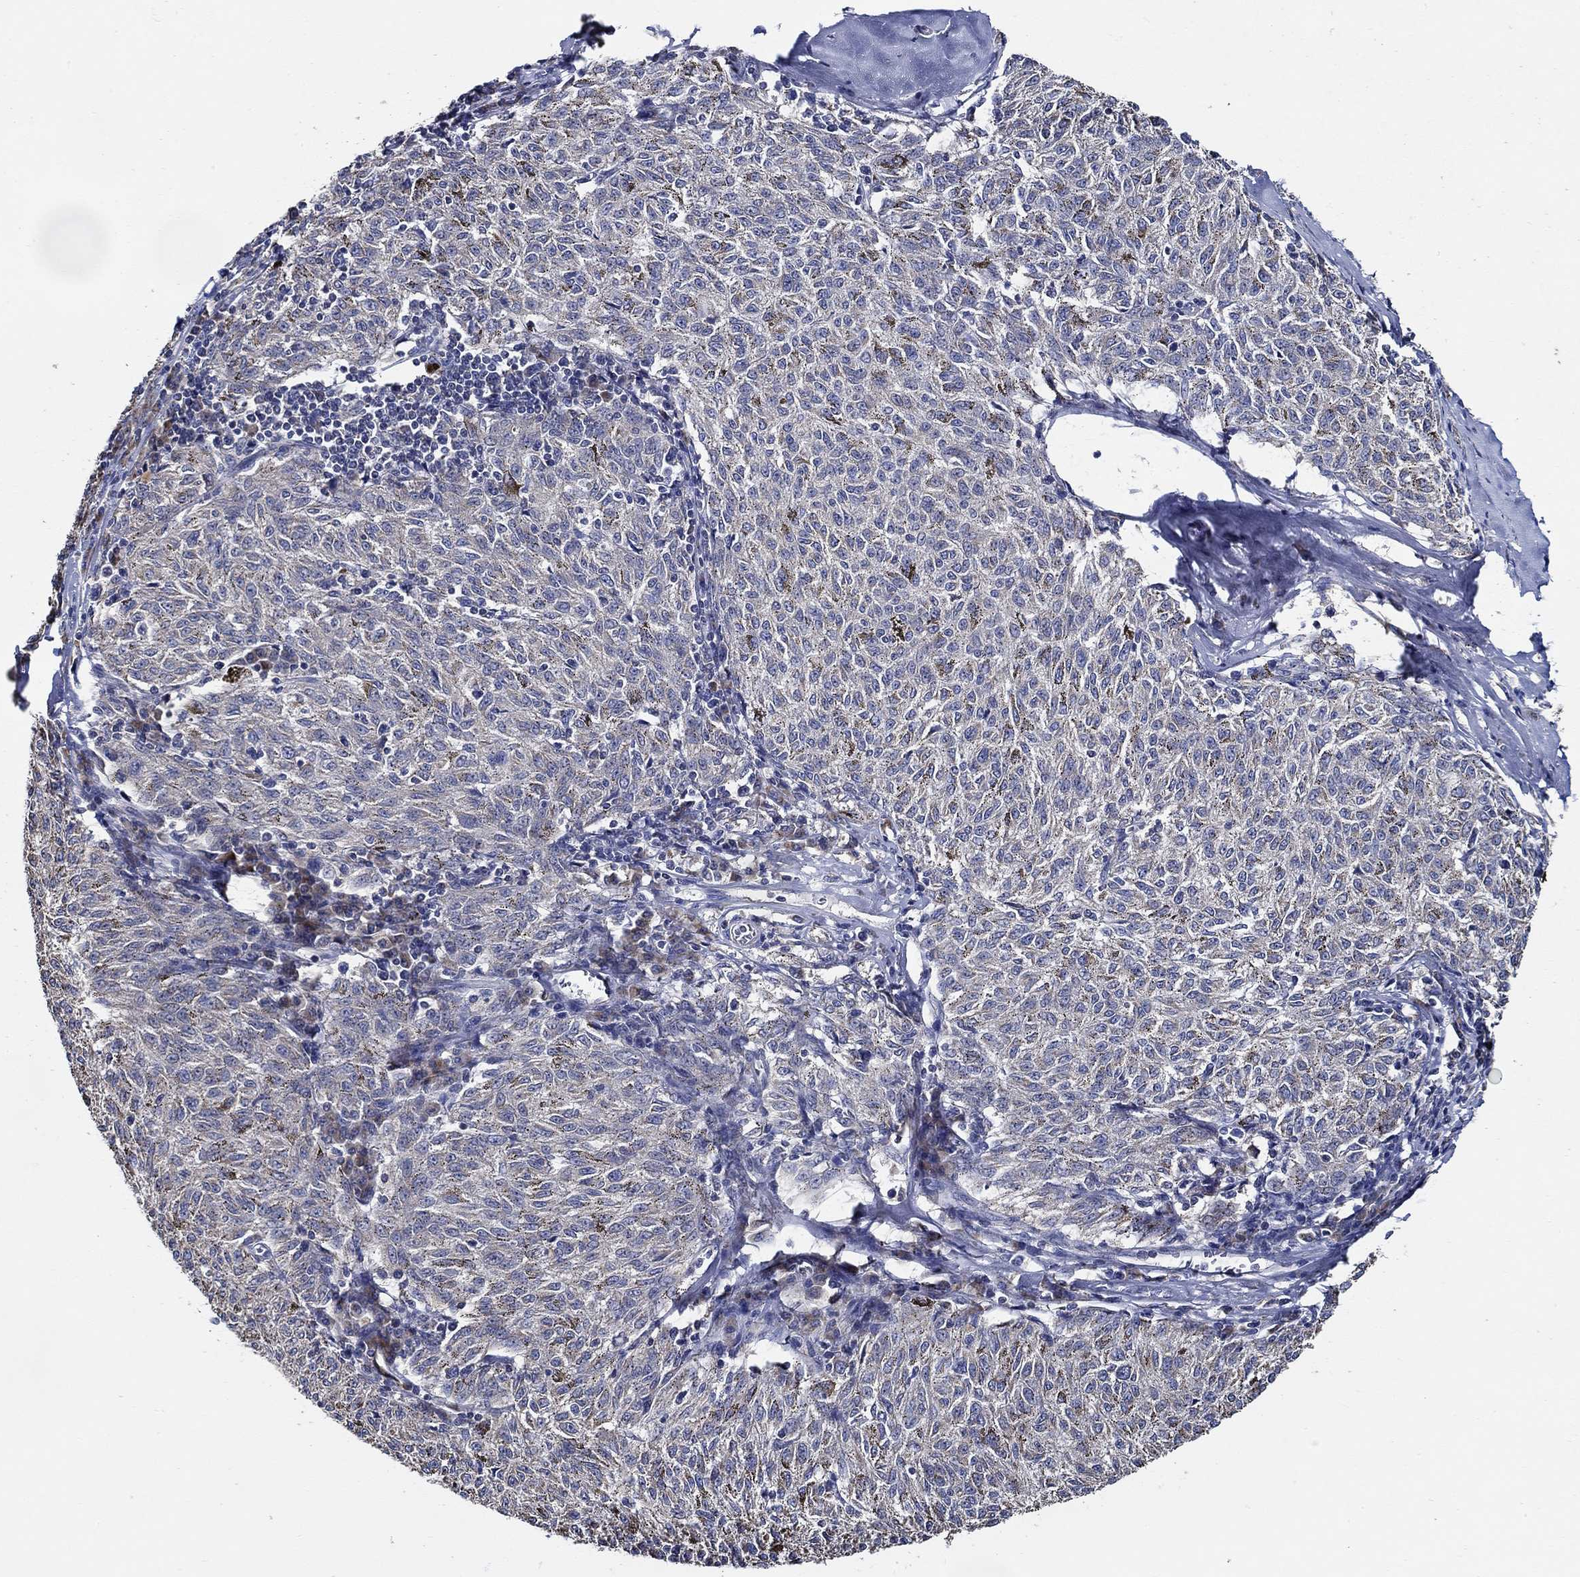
{"staining": {"intensity": "negative", "quantity": "none", "location": "none"}, "tissue": "melanoma", "cell_type": "Tumor cells", "image_type": "cancer", "snomed": [{"axis": "morphology", "description": "Malignant melanoma, NOS"}, {"axis": "topography", "description": "Skin"}], "caption": "There is no significant expression in tumor cells of malignant melanoma.", "gene": "WDR53", "patient": {"sex": "female", "age": 72}}